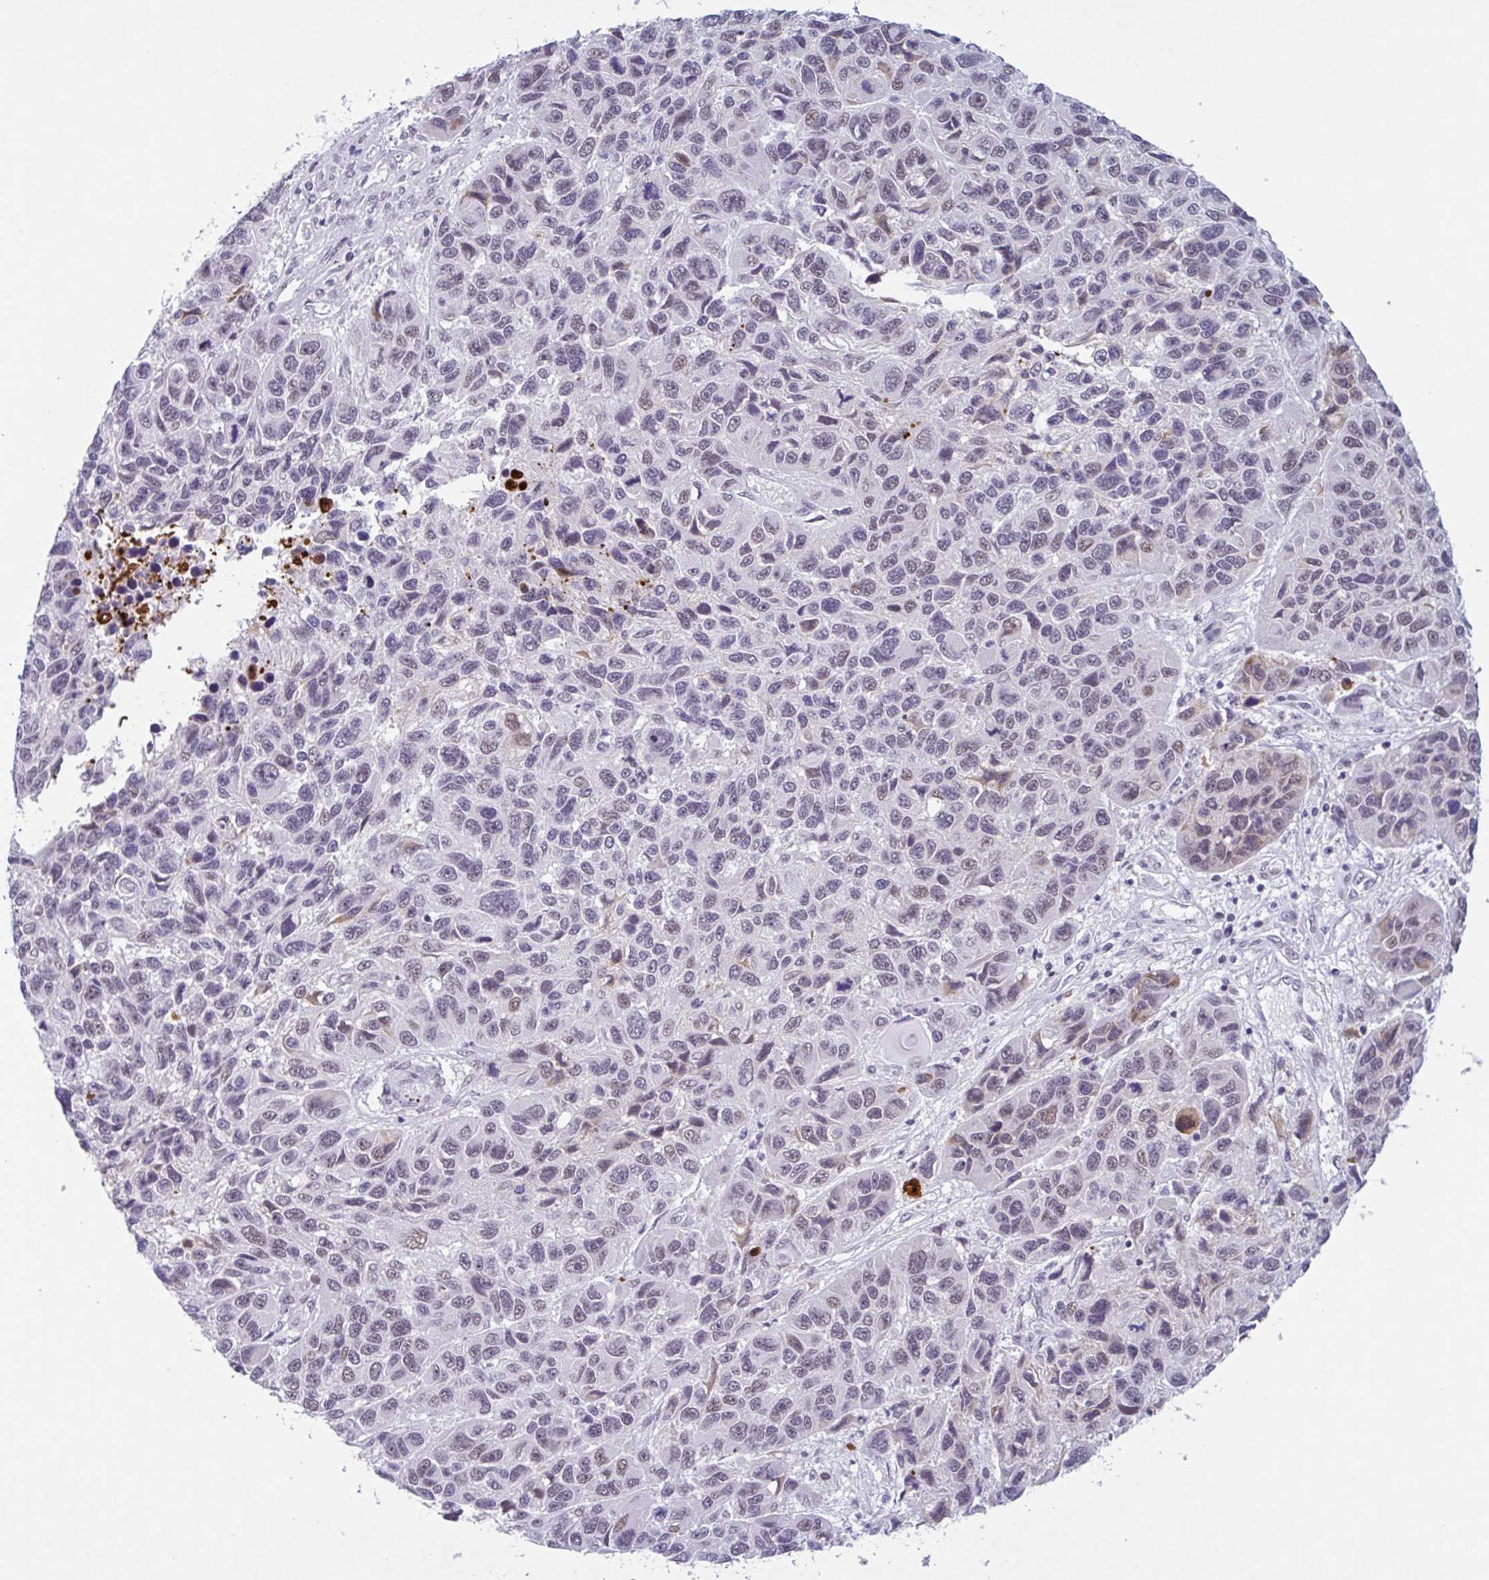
{"staining": {"intensity": "moderate", "quantity": "<25%", "location": "nuclear"}, "tissue": "melanoma", "cell_type": "Tumor cells", "image_type": "cancer", "snomed": [{"axis": "morphology", "description": "Malignant melanoma, NOS"}, {"axis": "topography", "description": "Skin"}], "caption": "There is low levels of moderate nuclear staining in tumor cells of malignant melanoma, as demonstrated by immunohistochemical staining (brown color).", "gene": "PLG", "patient": {"sex": "male", "age": 53}}